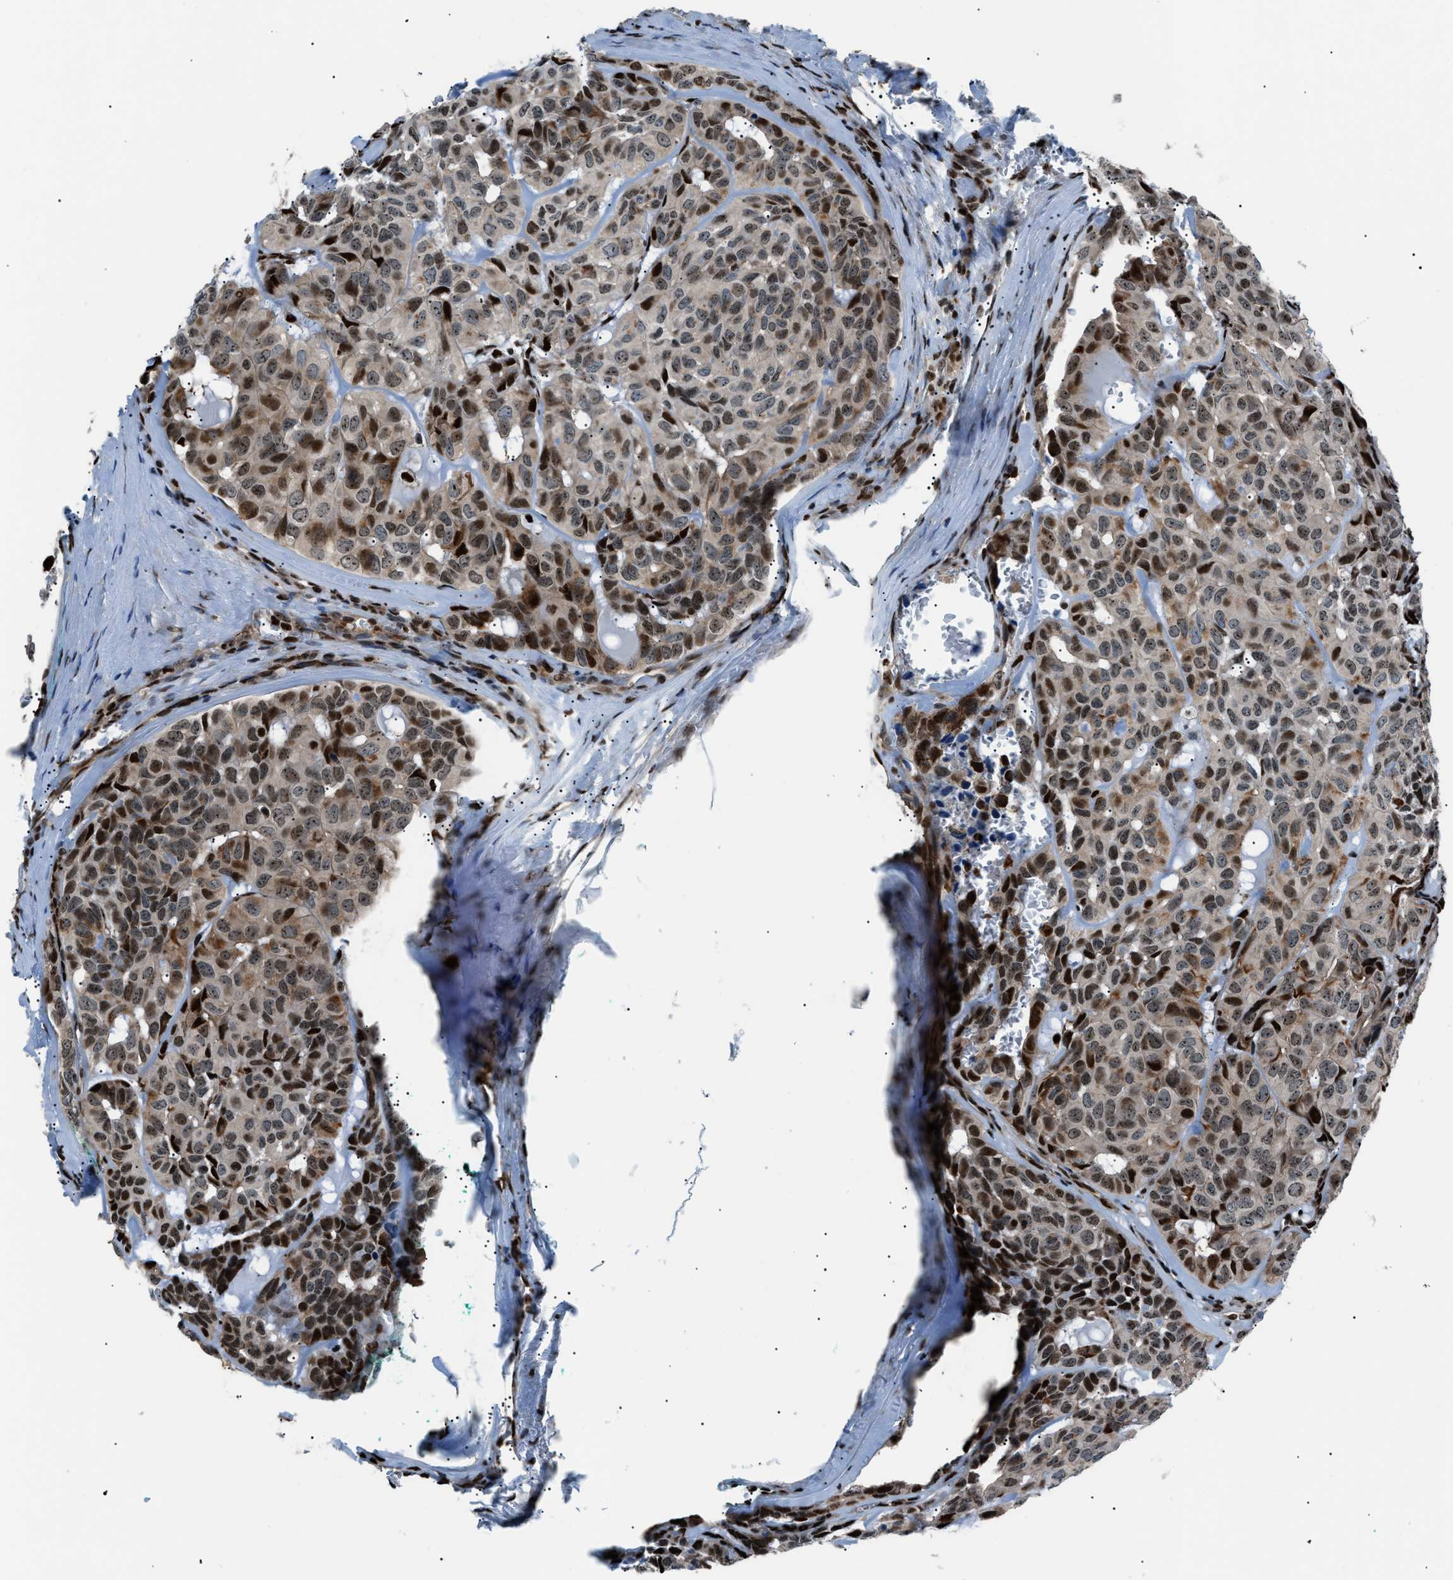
{"staining": {"intensity": "moderate", "quantity": "25%-75%", "location": "nuclear"}, "tissue": "head and neck cancer", "cell_type": "Tumor cells", "image_type": "cancer", "snomed": [{"axis": "morphology", "description": "Adenocarcinoma, NOS"}, {"axis": "topography", "description": "Salivary gland, NOS"}, {"axis": "topography", "description": "Head-Neck"}], "caption": "Moderate nuclear positivity is appreciated in about 25%-75% of tumor cells in head and neck cancer.", "gene": "PRKX", "patient": {"sex": "female", "age": 76}}